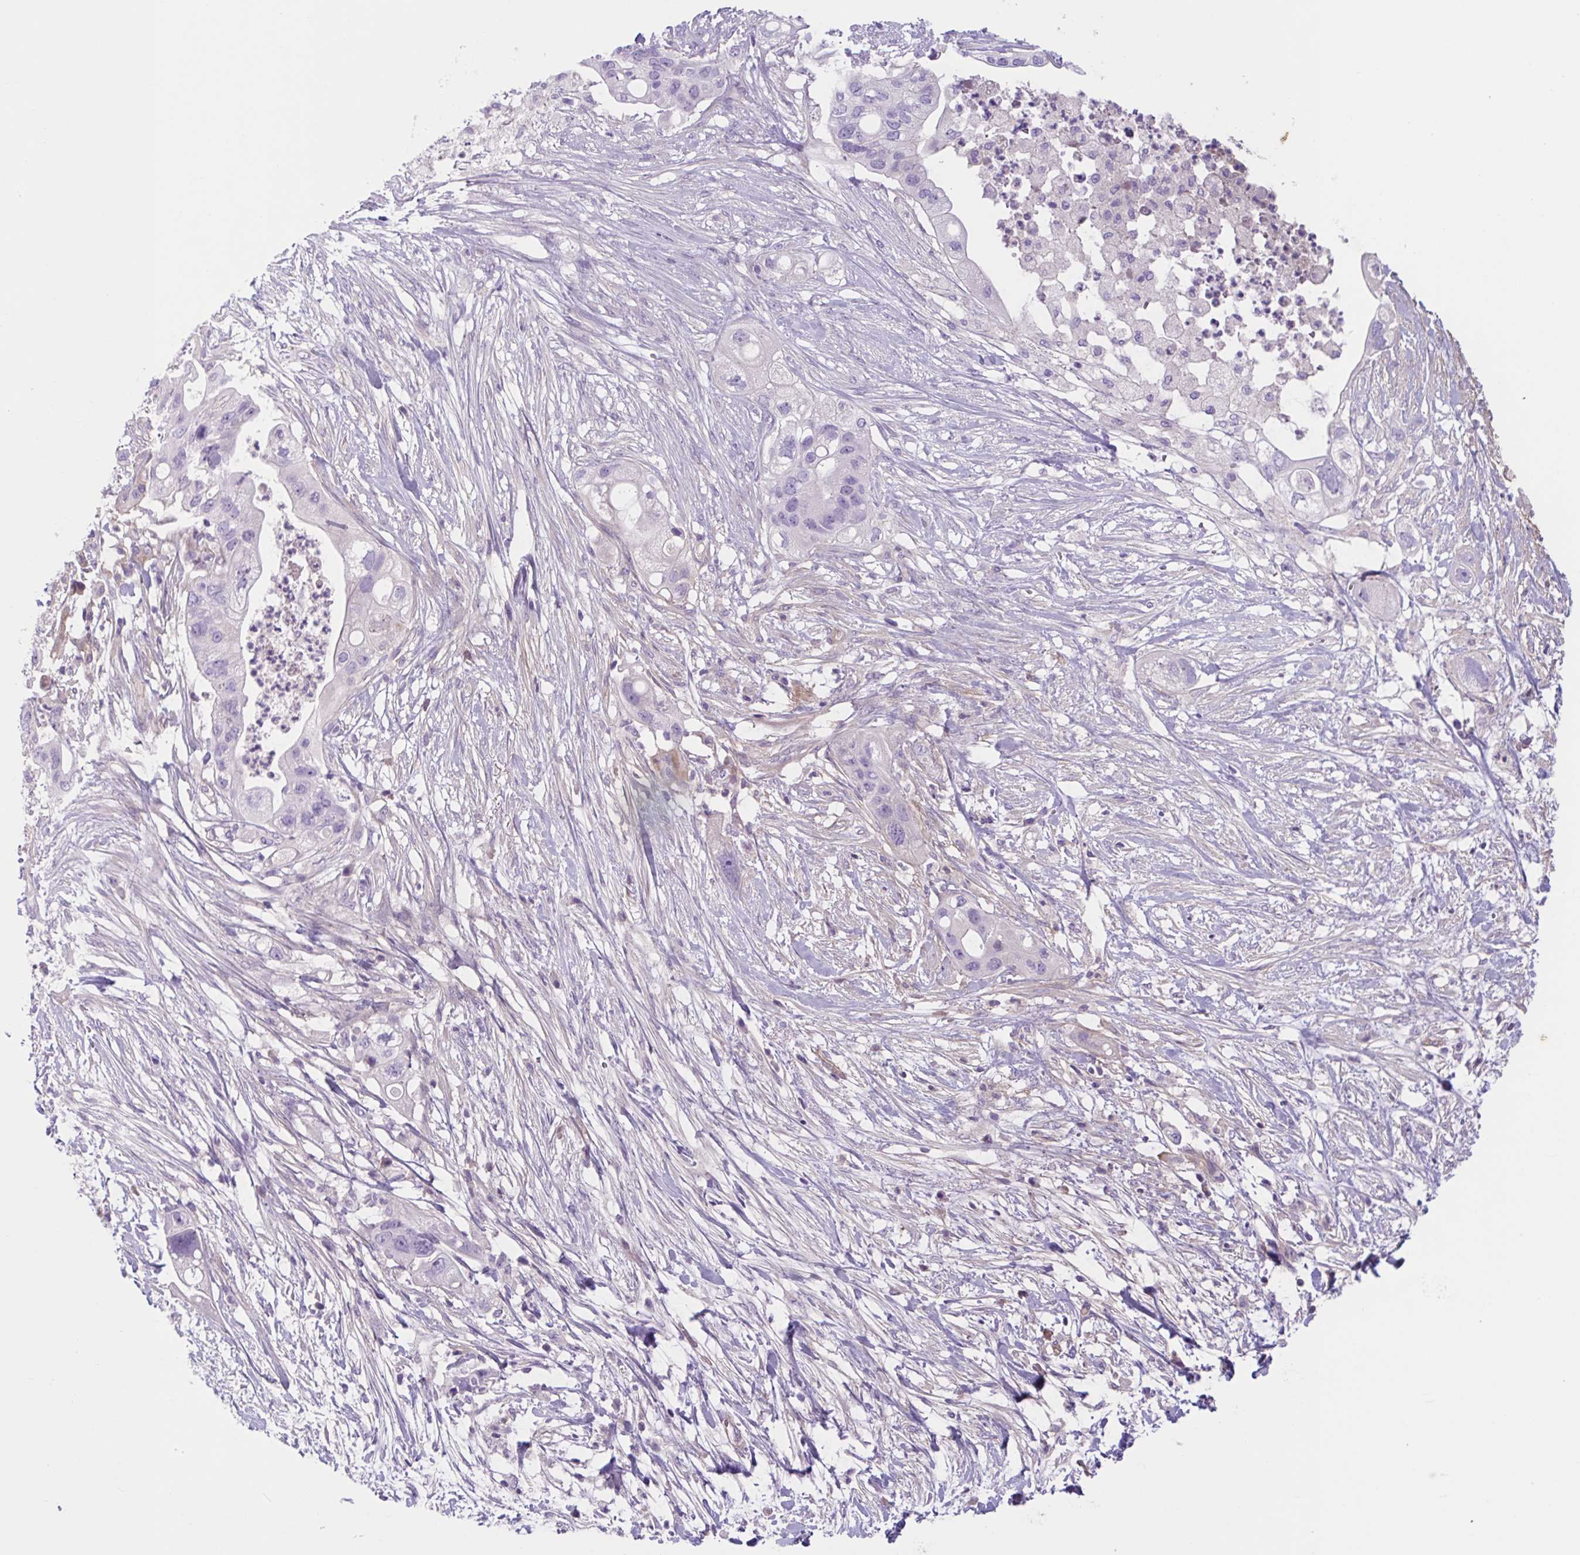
{"staining": {"intensity": "negative", "quantity": "none", "location": "none"}, "tissue": "pancreatic cancer", "cell_type": "Tumor cells", "image_type": "cancer", "snomed": [{"axis": "morphology", "description": "Adenocarcinoma, NOS"}, {"axis": "topography", "description": "Pancreas"}], "caption": "This is an immunohistochemistry (IHC) image of human pancreatic adenocarcinoma. There is no positivity in tumor cells.", "gene": "TTC7B", "patient": {"sex": "female", "age": 72}}